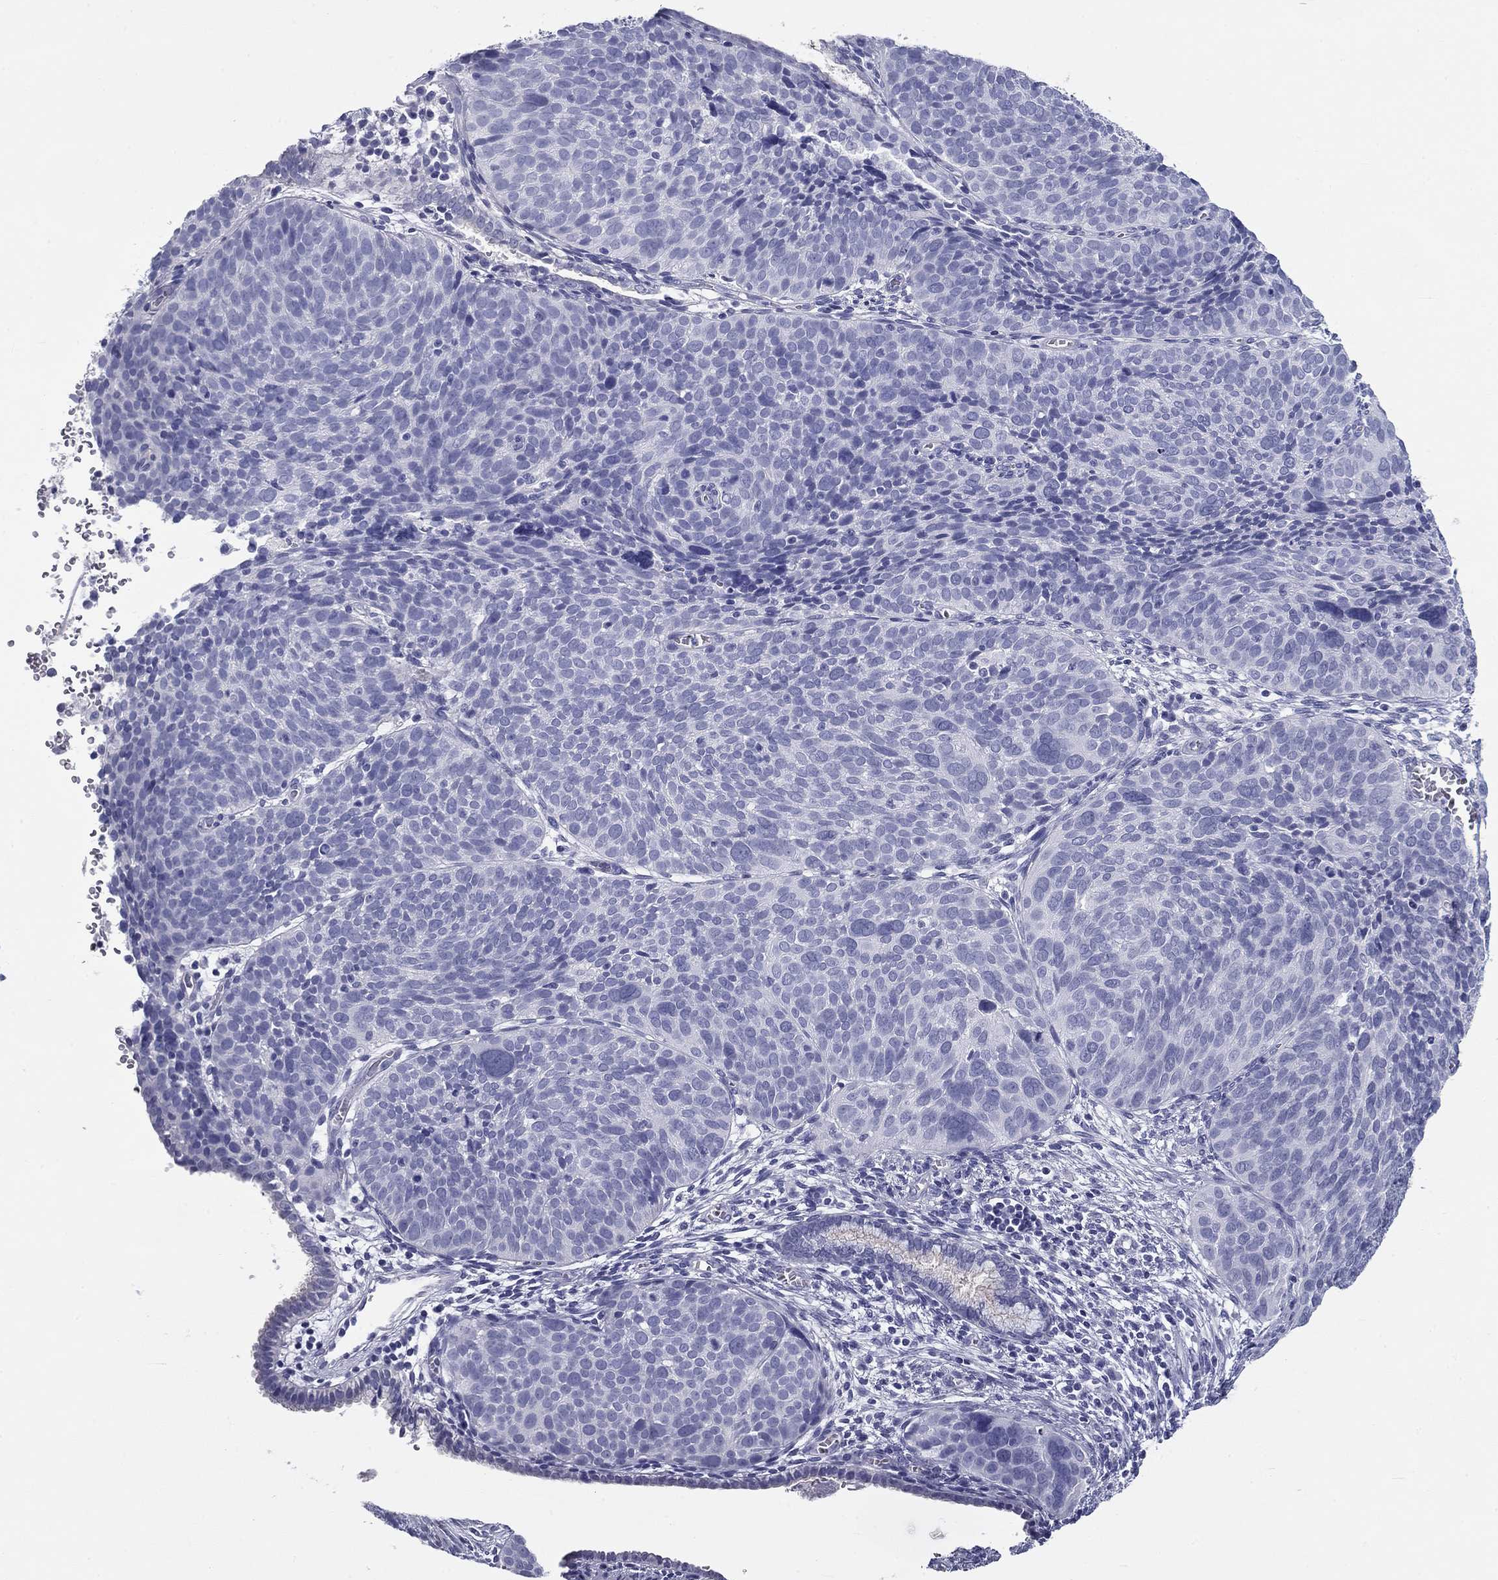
{"staining": {"intensity": "negative", "quantity": "none", "location": "none"}, "tissue": "cervical cancer", "cell_type": "Tumor cells", "image_type": "cancer", "snomed": [{"axis": "morphology", "description": "Squamous cell carcinoma, NOS"}, {"axis": "topography", "description": "Cervix"}], "caption": "IHC histopathology image of neoplastic tissue: squamous cell carcinoma (cervical) stained with DAB (3,3'-diaminobenzidine) displays no significant protein positivity in tumor cells.", "gene": "DNALI1", "patient": {"sex": "female", "age": 39}}